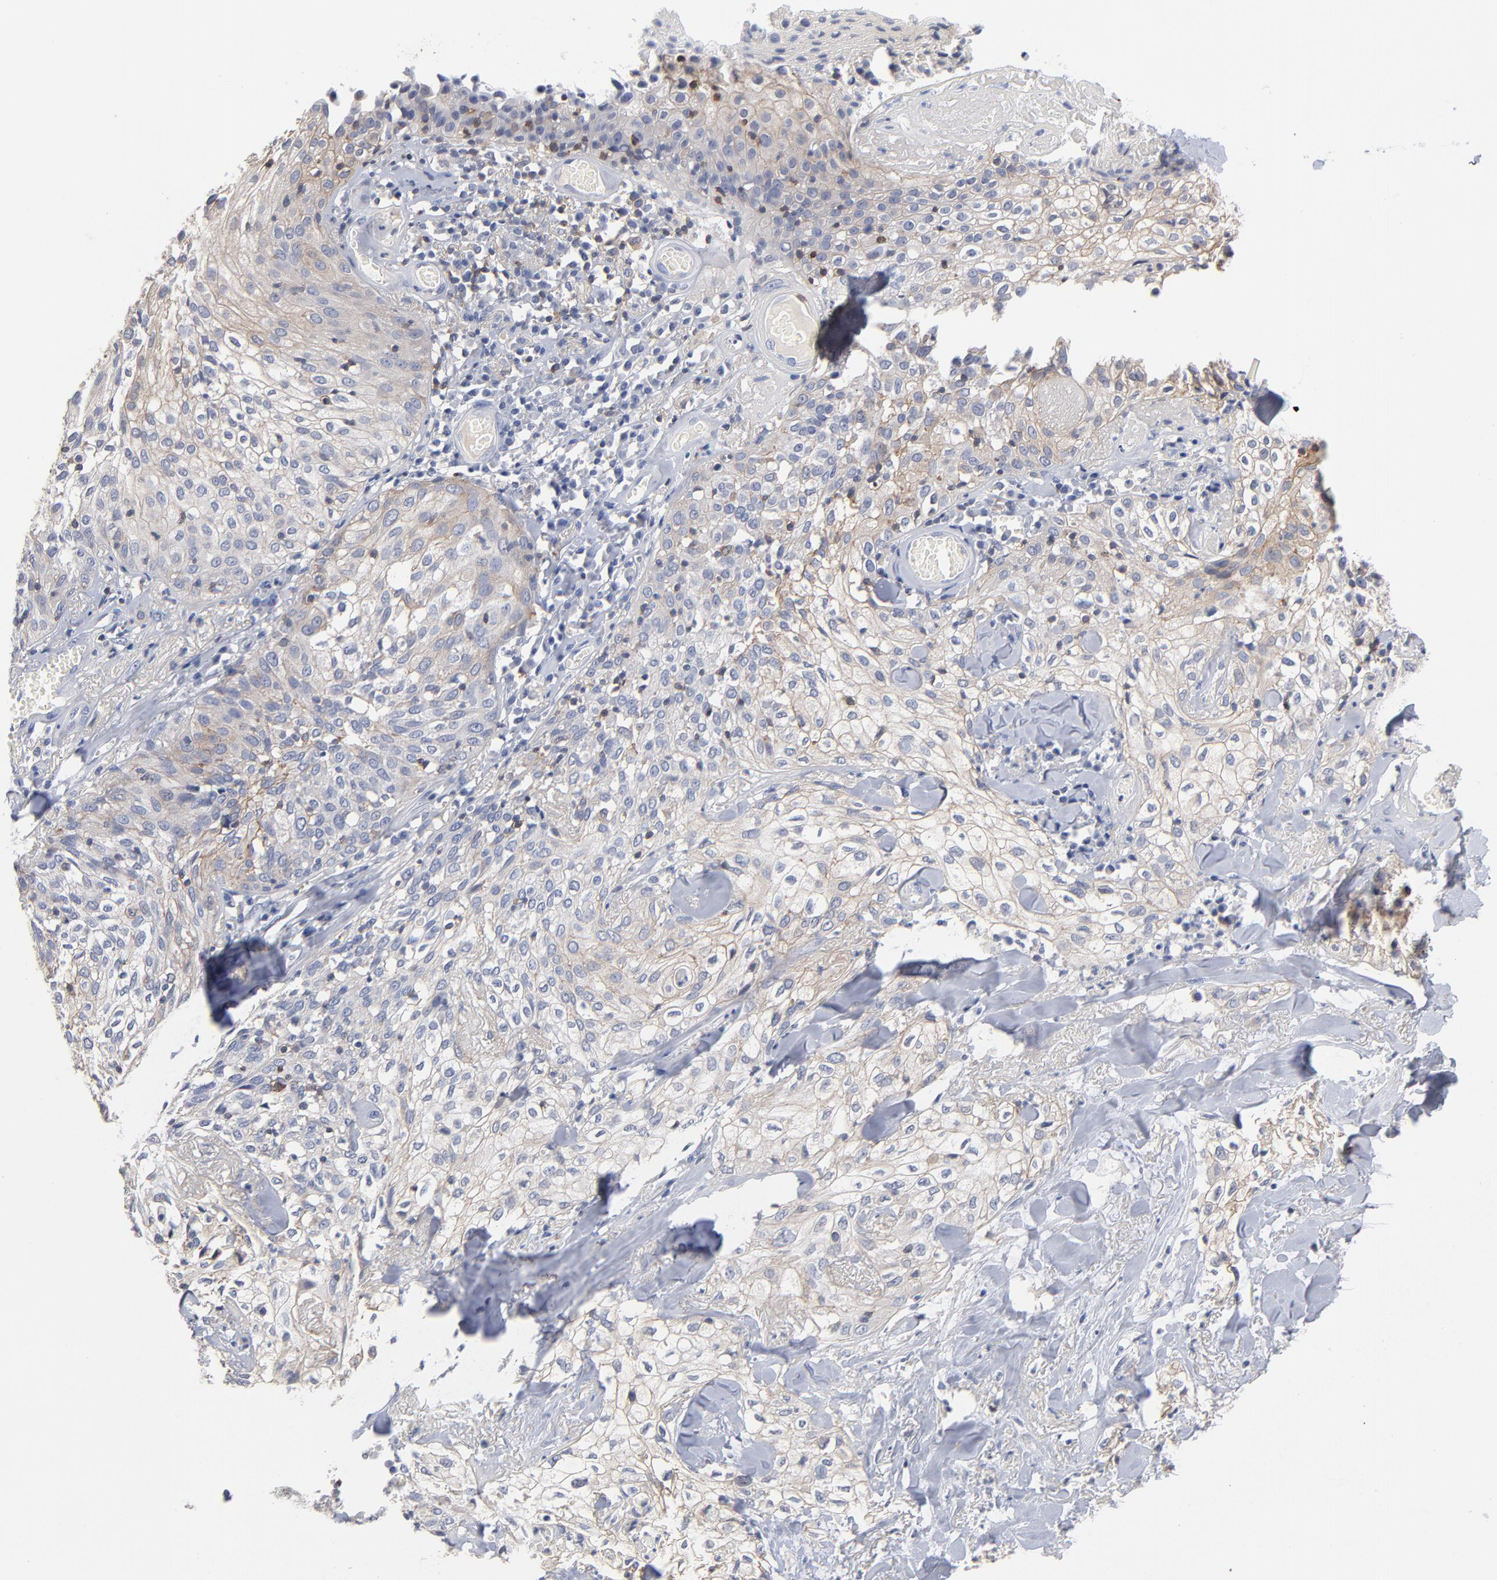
{"staining": {"intensity": "weak", "quantity": ">75%", "location": "cytoplasmic/membranous"}, "tissue": "skin cancer", "cell_type": "Tumor cells", "image_type": "cancer", "snomed": [{"axis": "morphology", "description": "Squamous cell carcinoma, NOS"}, {"axis": "topography", "description": "Skin"}], "caption": "Protein expression analysis of human squamous cell carcinoma (skin) reveals weak cytoplasmic/membranous staining in about >75% of tumor cells. (IHC, brightfield microscopy, high magnification).", "gene": "PDLIM2", "patient": {"sex": "male", "age": 65}}